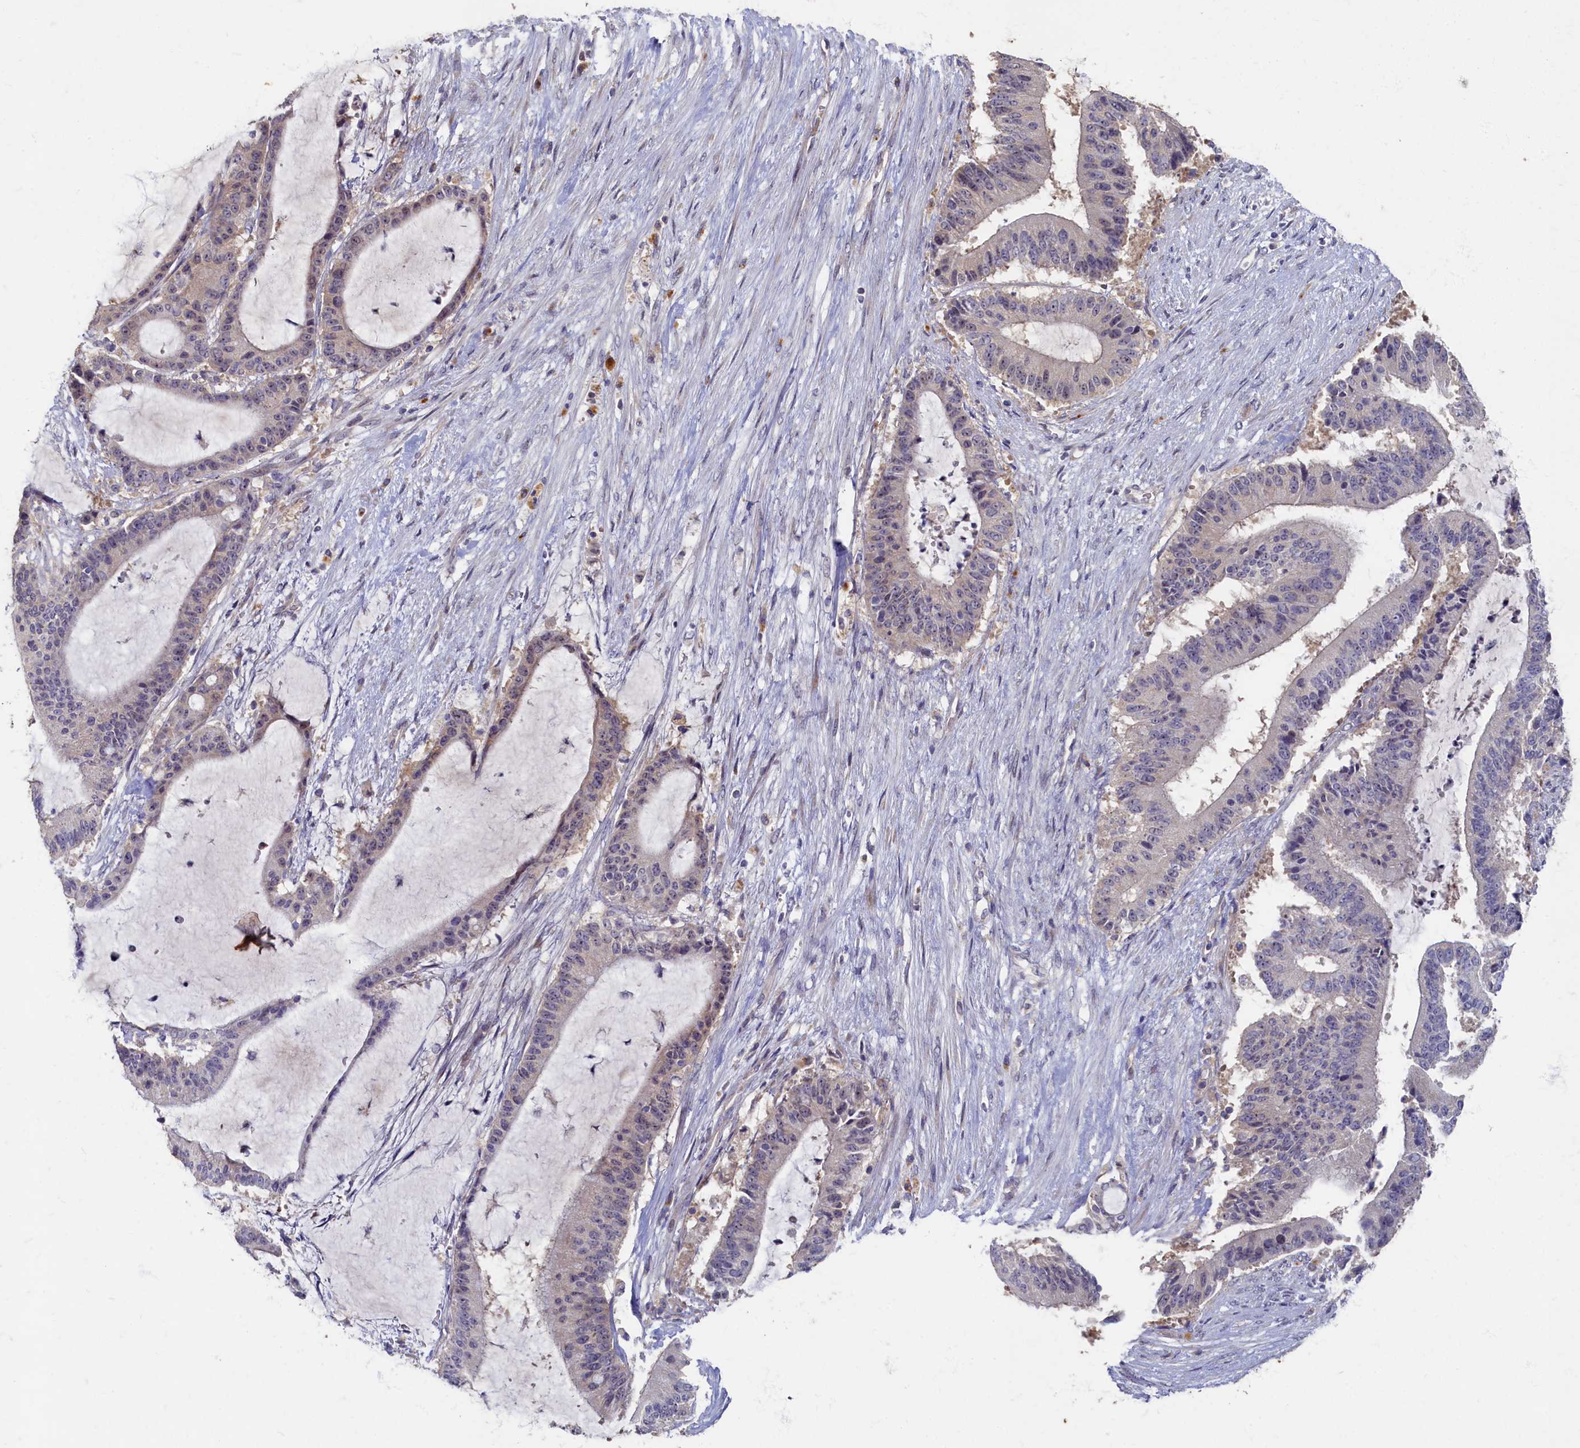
{"staining": {"intensity": "moderate", "quantity": "<25%", "location": "nuclear"}, "tissue": "liver cancer", "cell_type": "Tumor cells", "image_type": "cancer", "snomed": [{"axis": "morphology", "description": "Normal tissue, NOS"}, {"axis": "morphology", "description": "Cholangiocarcinoma"}, {"axis": "topography", "description": "Liver"}, {"axis": "topography", "description": "Peripheral nerve tissue"}], "caption": "Human liver cholangiocarcinoma stained with a brown dye demonstrates moderate nuclear positive expression in about <25% of tumor cells.", "gene": "HUNK", "patient": {"sex": "female", "age": 73}}